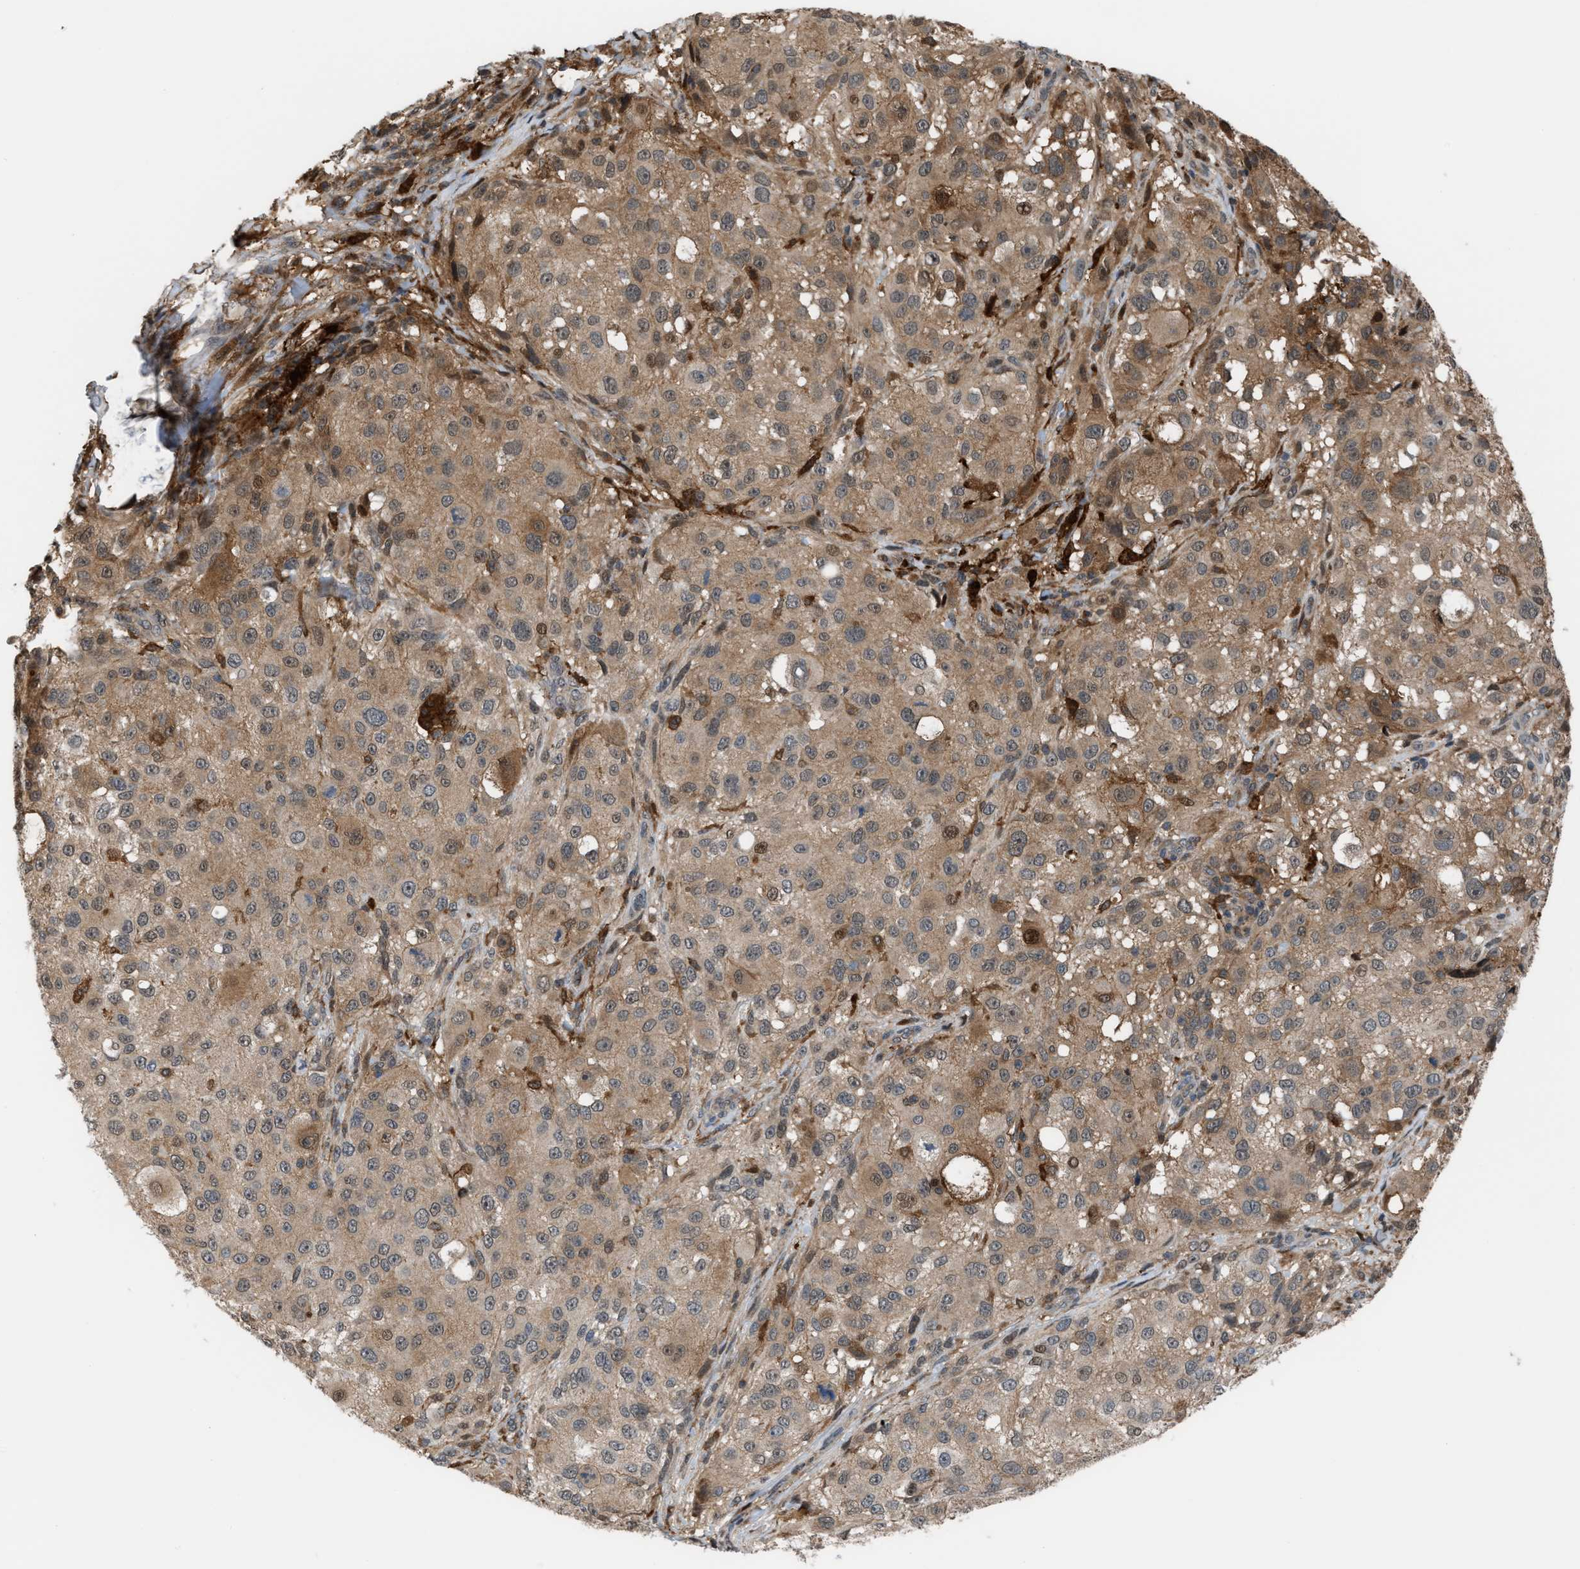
{"staining": {"intensity": "moderate", "quantity": ">75%", "location": "cytoplasmic/membranous,nuclear"}, "tissue": "melanoma", "cell_type": "Tumor cells", "image_type": "cancer", "snomed": [{"axis": "morphology", "description": "Necrosis, NOS"}, {"axis": "morphology", "description": "Malignant melanoma, NOS"}, {"axis": "topography", "description": "Skin"}], "caption": "This micrograph exhibits malignant melanoma stained with immunohistochemistry (IHC) to label a protein in brown. The cytoplasmic/membranous and nuclear of tumor cells show moderate positivity for the protein. Nuclei are counter-stained blue.", "gene": "RFFL", "patient": {"sex": "female", "age": 87}}